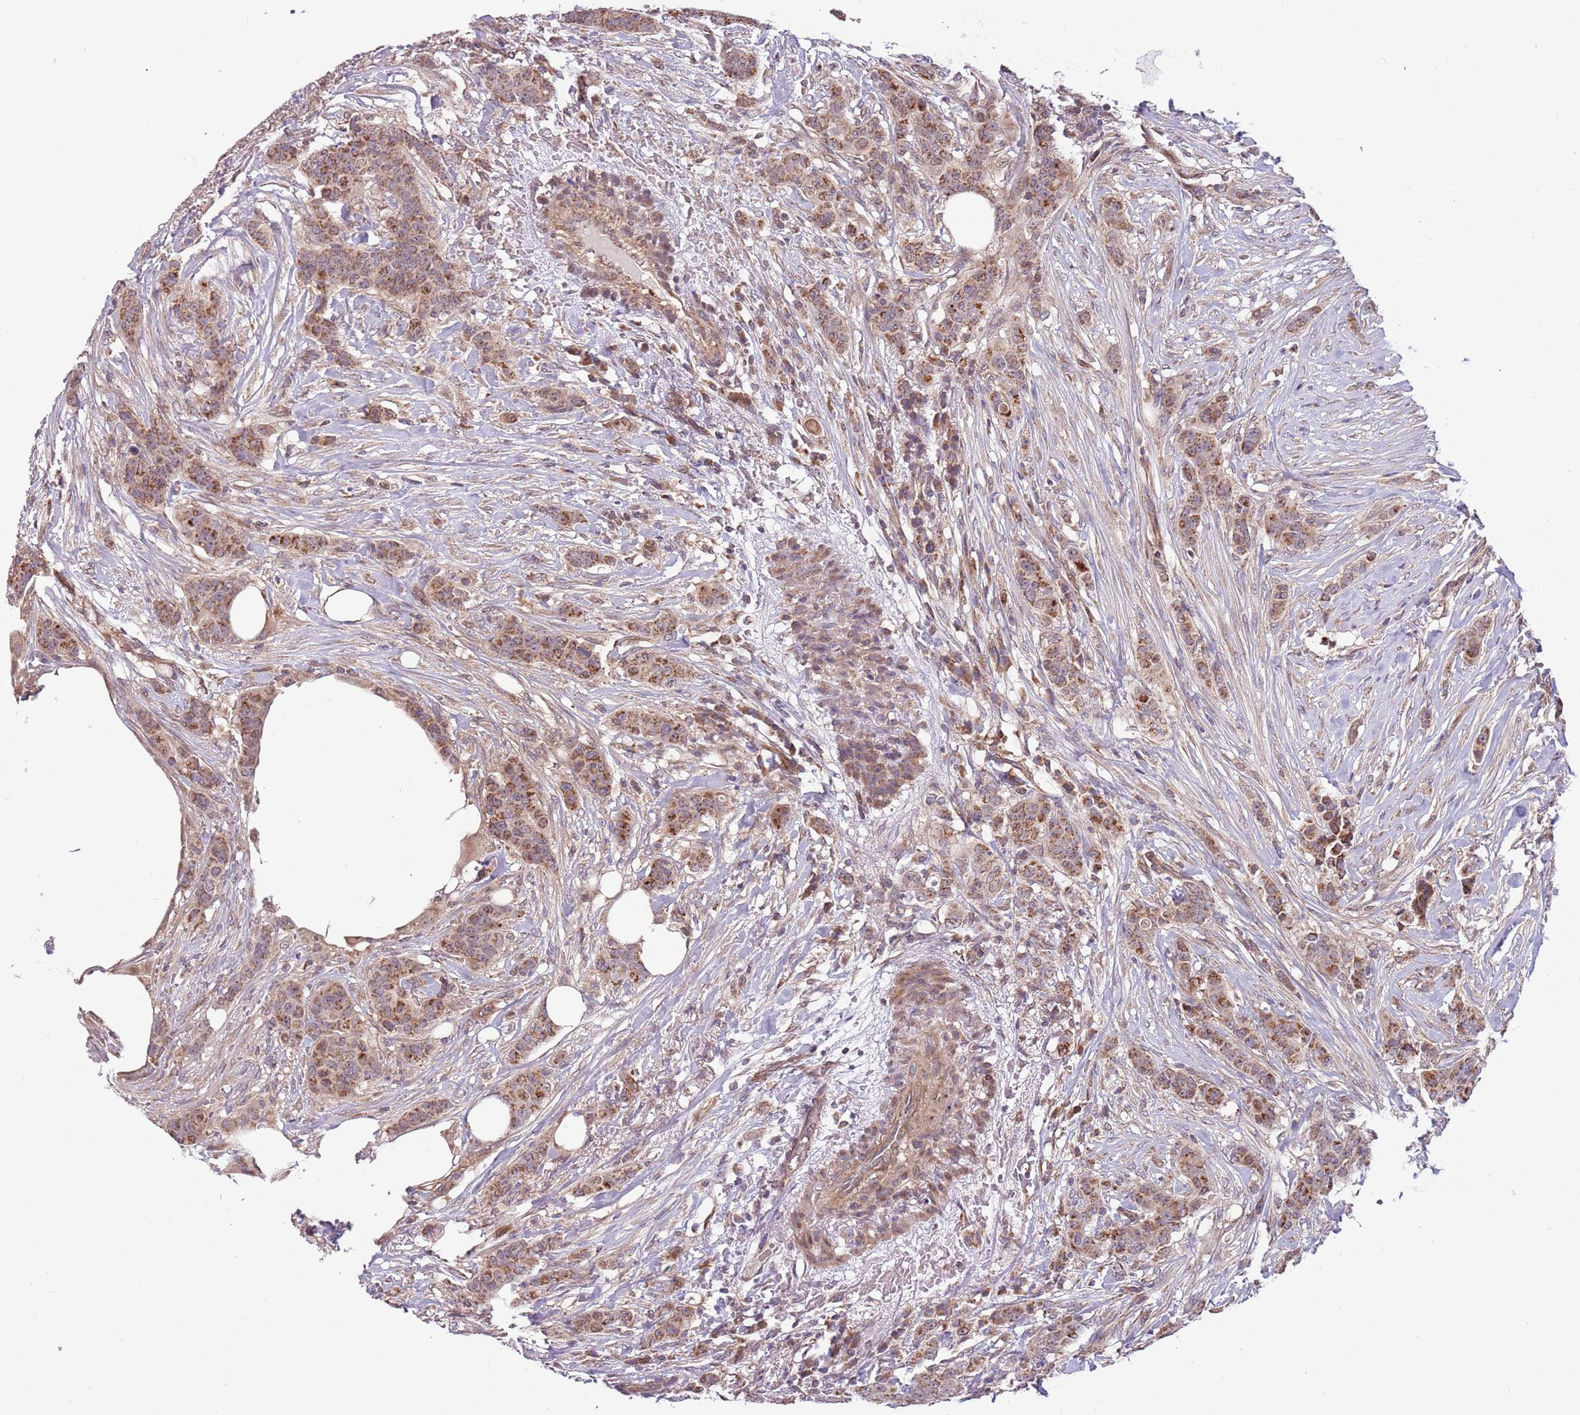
{"staining": {"intensity": "moderate", "quantity": "25%-75%", "location": "cytoplasmic/membranous"}, "tissue": "breast cancer", "cell_type": "Tumor cells", "image_type": "cancer", "snomed": [{"axis": "morphology", "description": "Duct carcinoma"}, {"axis": "topography", "description": "Breast"}], "caption": "This is a photomicrograph of immunohistochemistry (IHC) staining of breast cancer, which shows moderate positivity in the cytoplasmic/membranous of tumor cells.", "gene": "RNF181", "patient": {"sex": "female", "age": 40}}